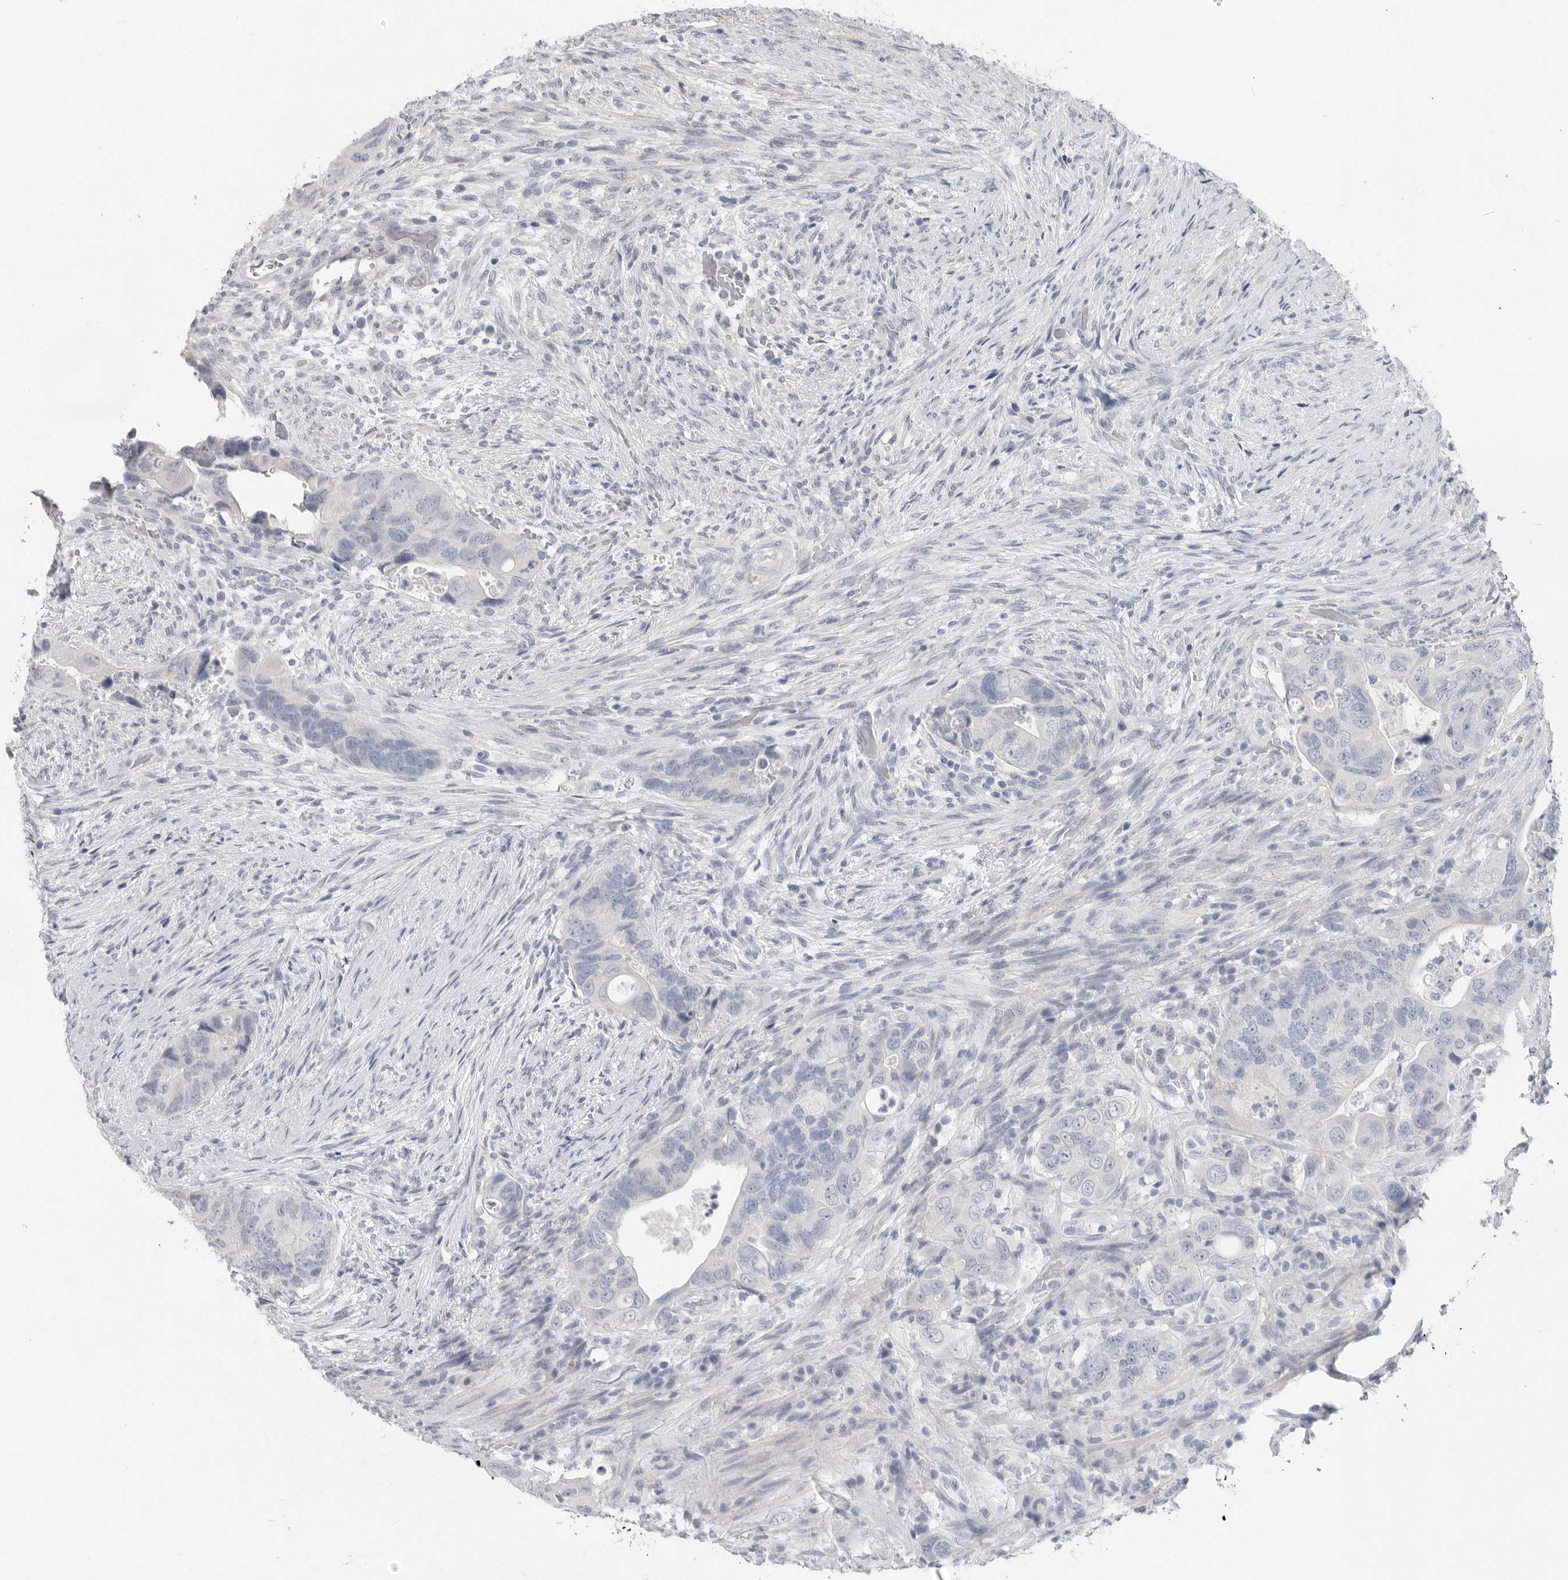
{"staining": {"intensity": "negative", "quantity": "none", "location": "none"}, "tissue": "colorectal cancer", "cell_type": "Tumor cells", "image_type": "cancer", "snomed": [{"axis": "morphology", "description": "Adenocarcinoma, NOS"}, {"axis": "topography", "description": "Rectum"}], "caption": "Immunohistochemistry micrograph of colorectal cancer stained for a protein (brown), which displays no positivity in tumor cells.", "gene": "REG4", "patient": {"sex": "male", "age": 63}}